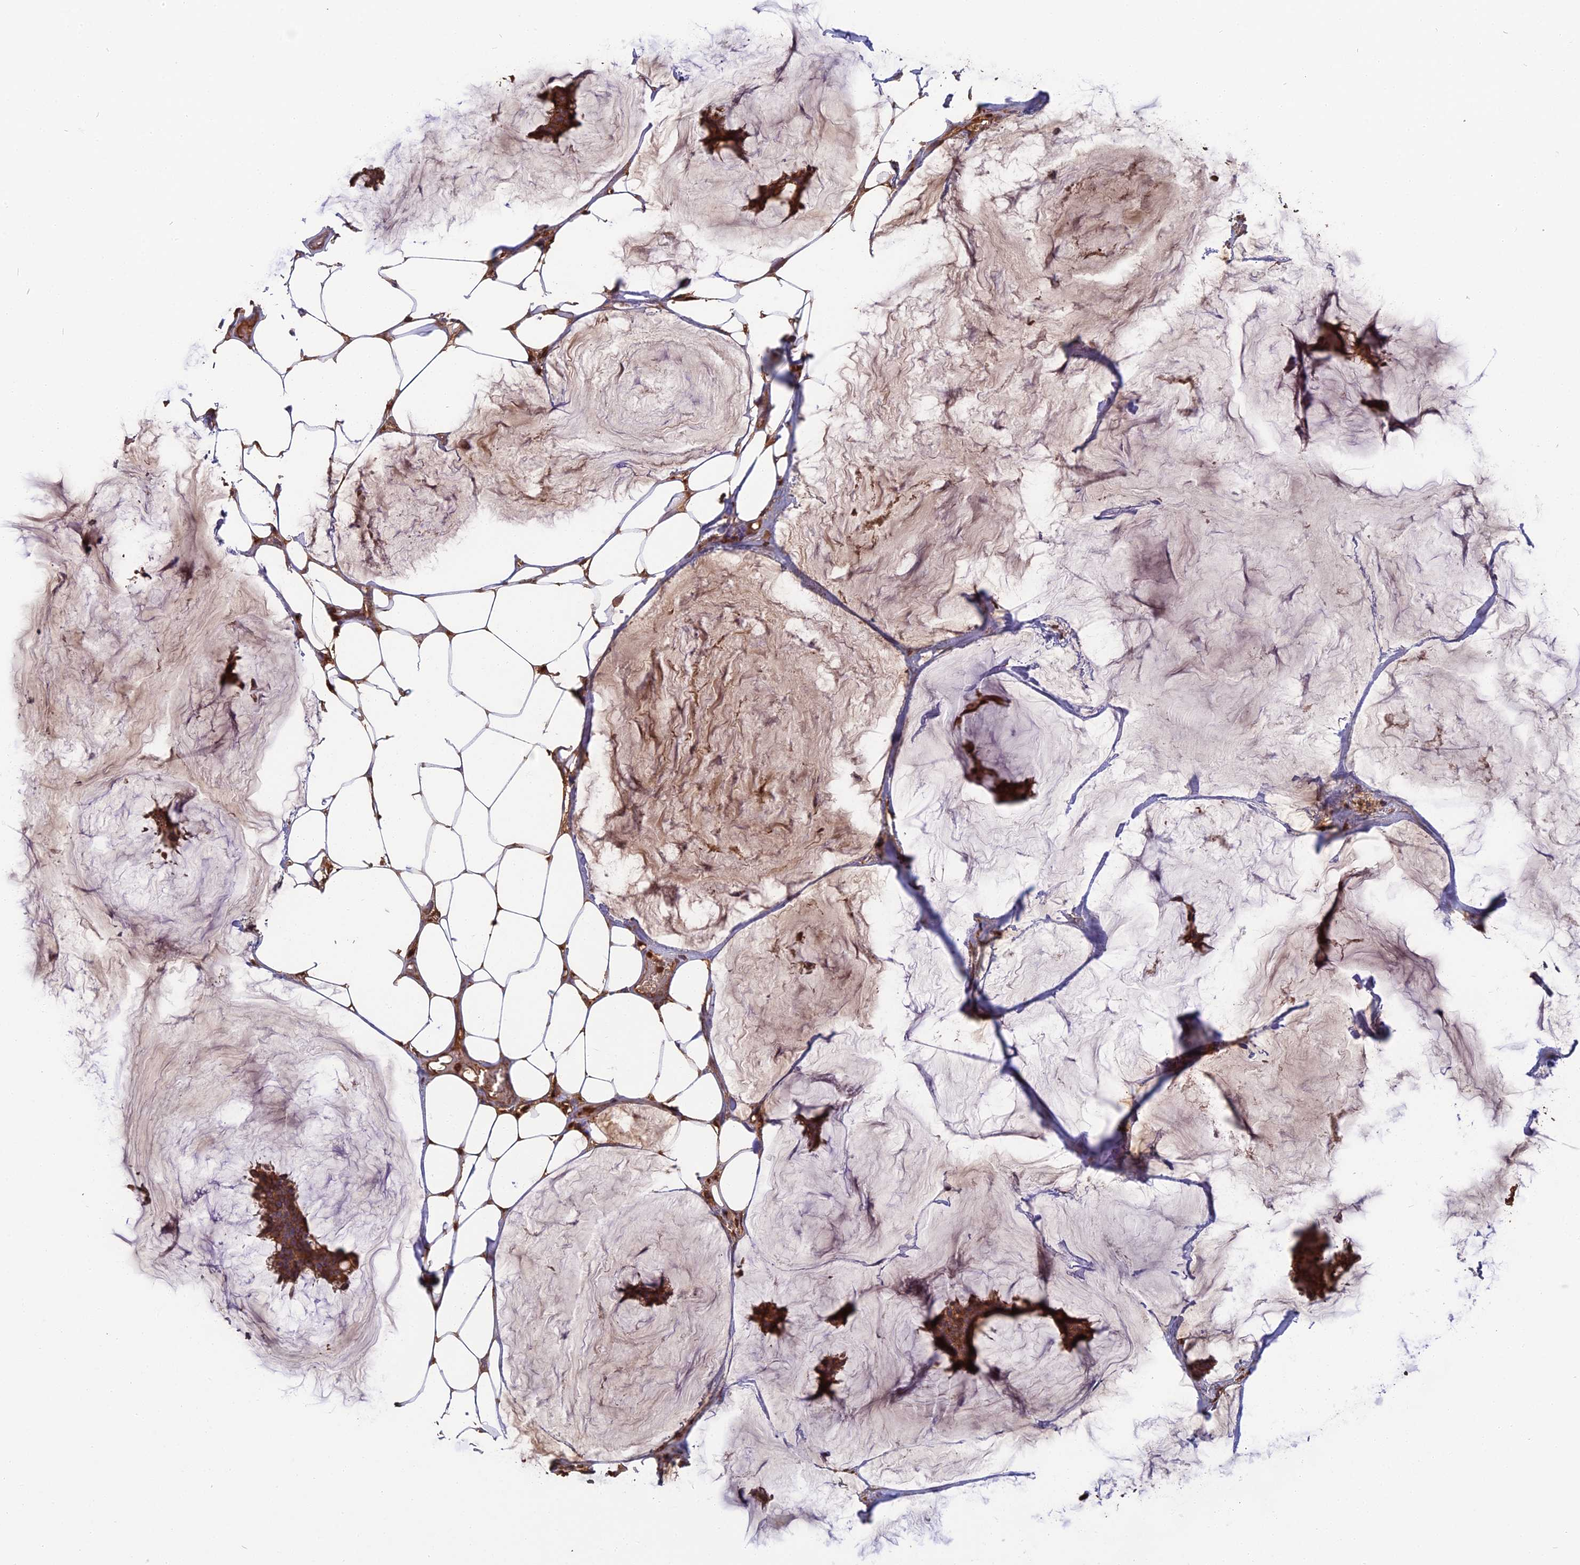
{"staining": {"intensity": "strong", "quantity": ">75%", "location": "cytoplasmic/membranous"}, "tissue": "breast cancer", "cell_type": "Tumor cells", "image_type": "cancer", "snomed": [{"axis": "morphology", "description": "Duct carcinoma"}, {"axis": "topography", "description": "Breast"}], "caption": "Human breast invasive ductal carcinoma stained with a protein marker demonstrates strong staining in tumor cells.", "gene": "ERMAP", "patient": {"sex": "female", "age": 93}}